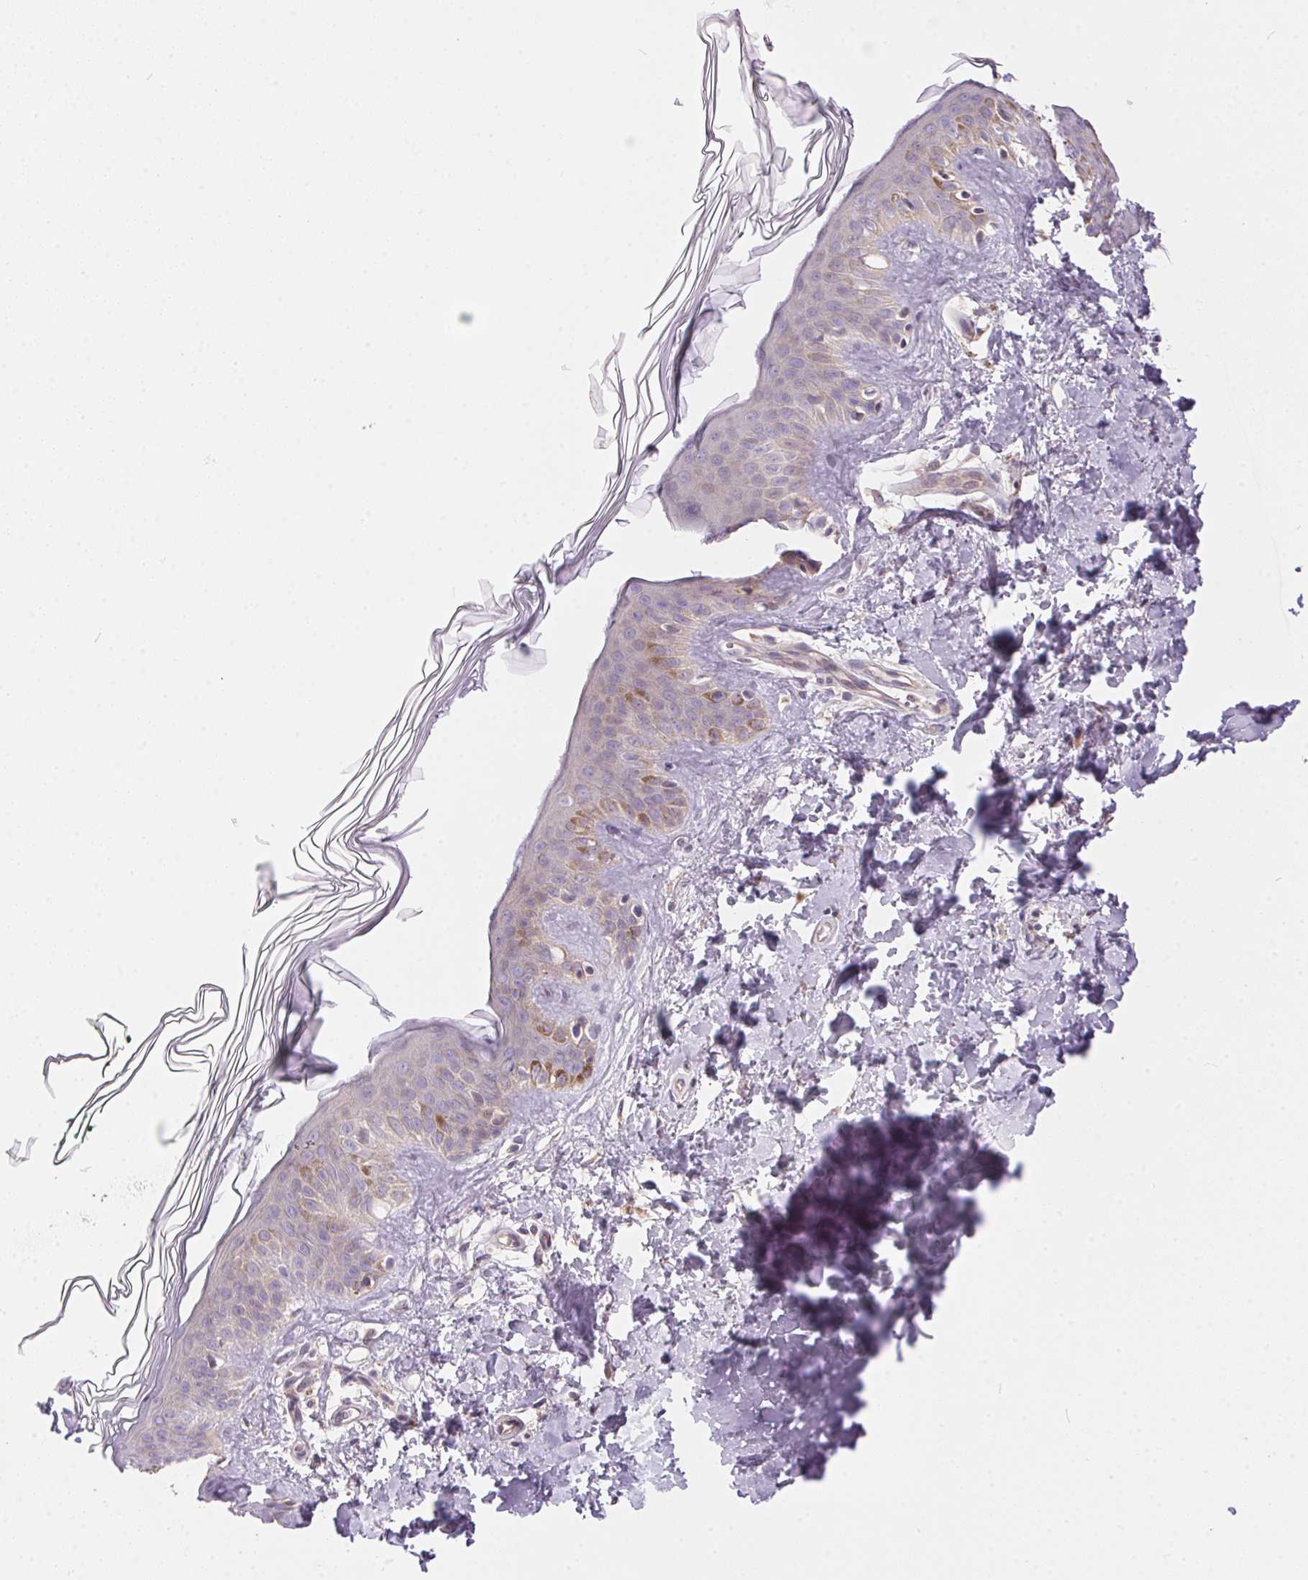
{"staining": {"intensity": "negative", "quantity": "none", "location": "none"}, "tissue": "skin", "cell_type": "Fibroblasts", "image_type": "normal", "snomed": [{"axis": "morphology", "description": "Normal tissue, NOS"}, {"axis": "topography", "description": "Skin"}, {"axis": "topography", "description": "Peripheral nerve tissue"}], "caption": "This is an IHC micrograph of unremarkable human skin. There is no expression in fibroblasts.", "gene": "UNC13B", "patient": {"sex": "female", "age": 45}}